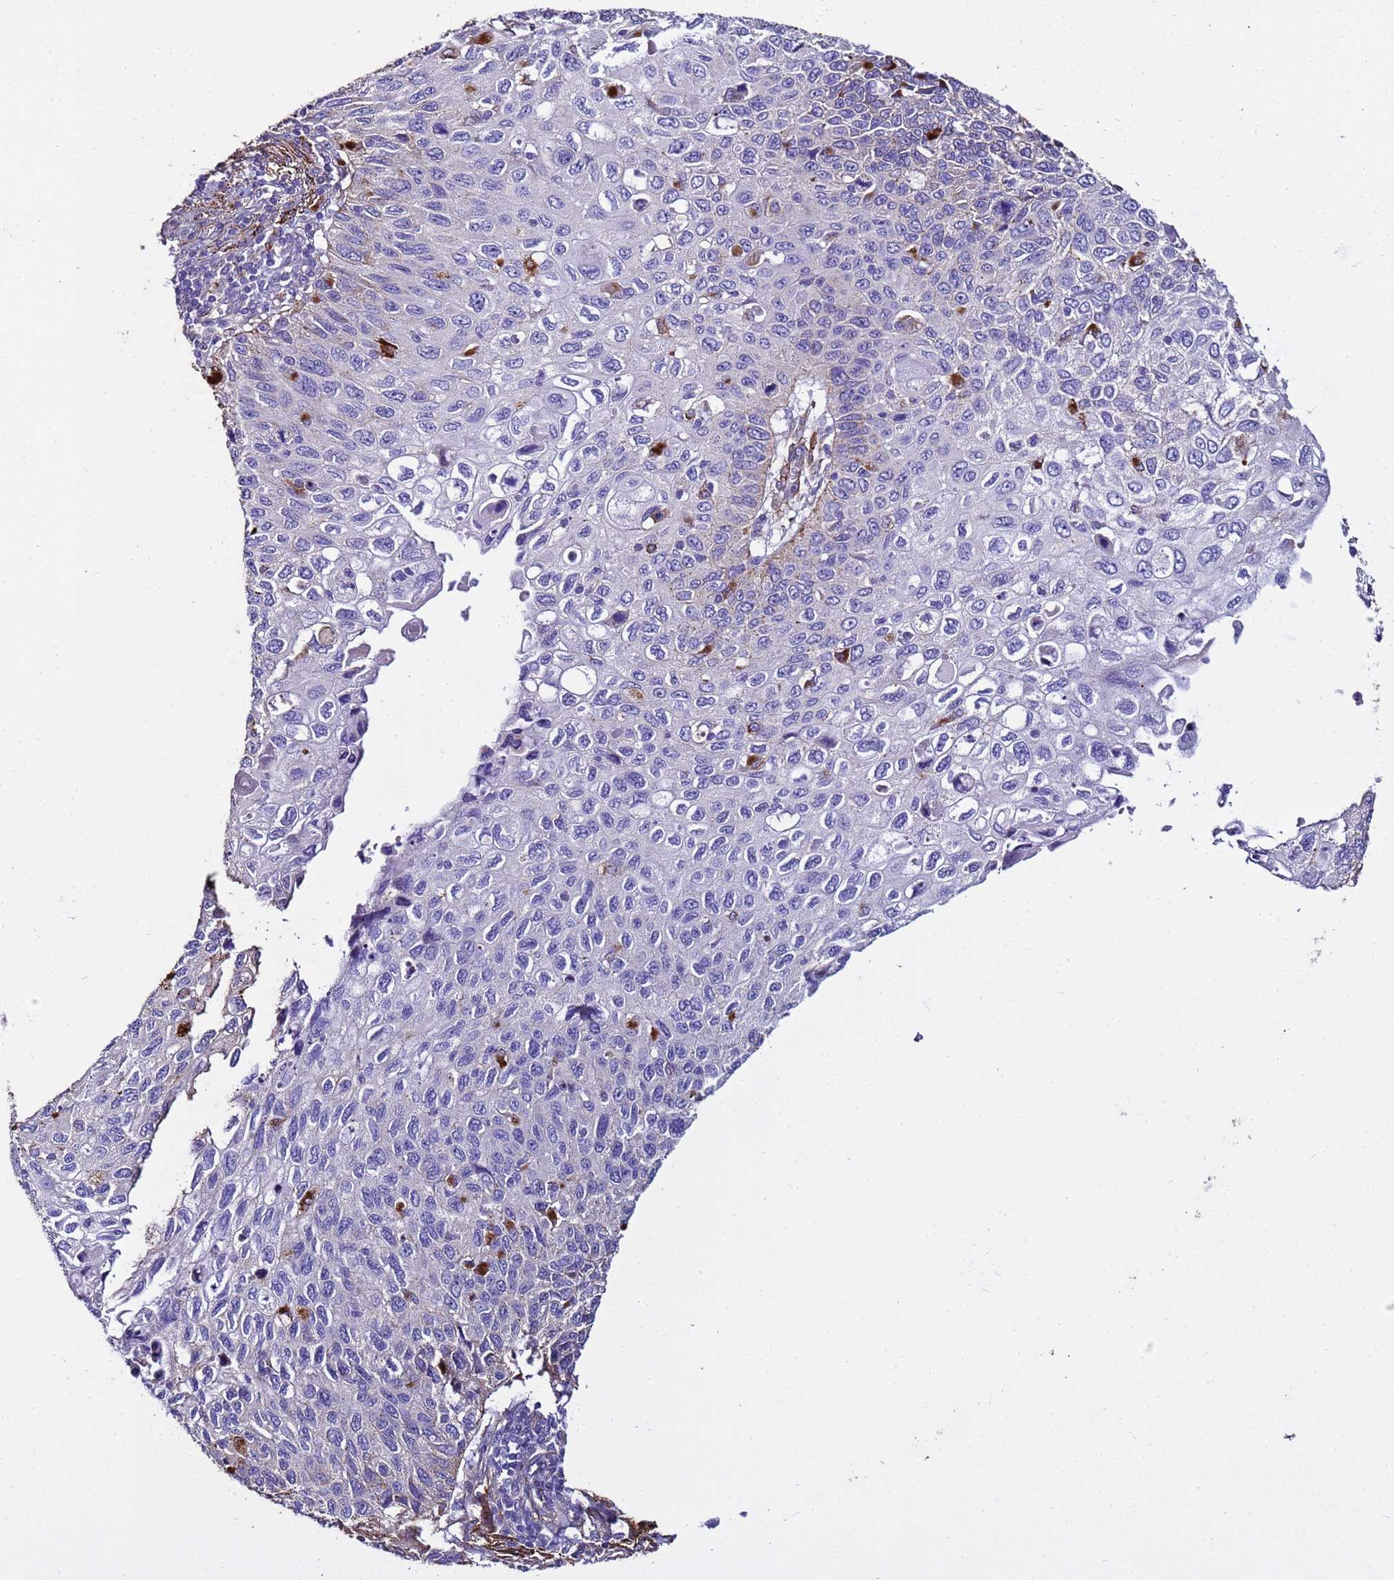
{"staining": {"intensity": "weak", "quantity": "<25%", "location": "cytoplasmic/membranous"}, "tissue": "cervical cancer", "cell_type": "Tumor cells", "image_type": "cancer", "snomed": [{"axis": "morphology", "description": "Squamous cell carcinoma, NOS"}, {"axis": "topography", "description": "Cervix"}], "caption": "Immunohistochemistry (IHC) histopathology image of squamous cell carcinoma (cervical) stained for a protein (brown), which exhibits no staining in tumor cells.", "gene": "RABL2B", "patient": {"sex": "female", "age": 70}}